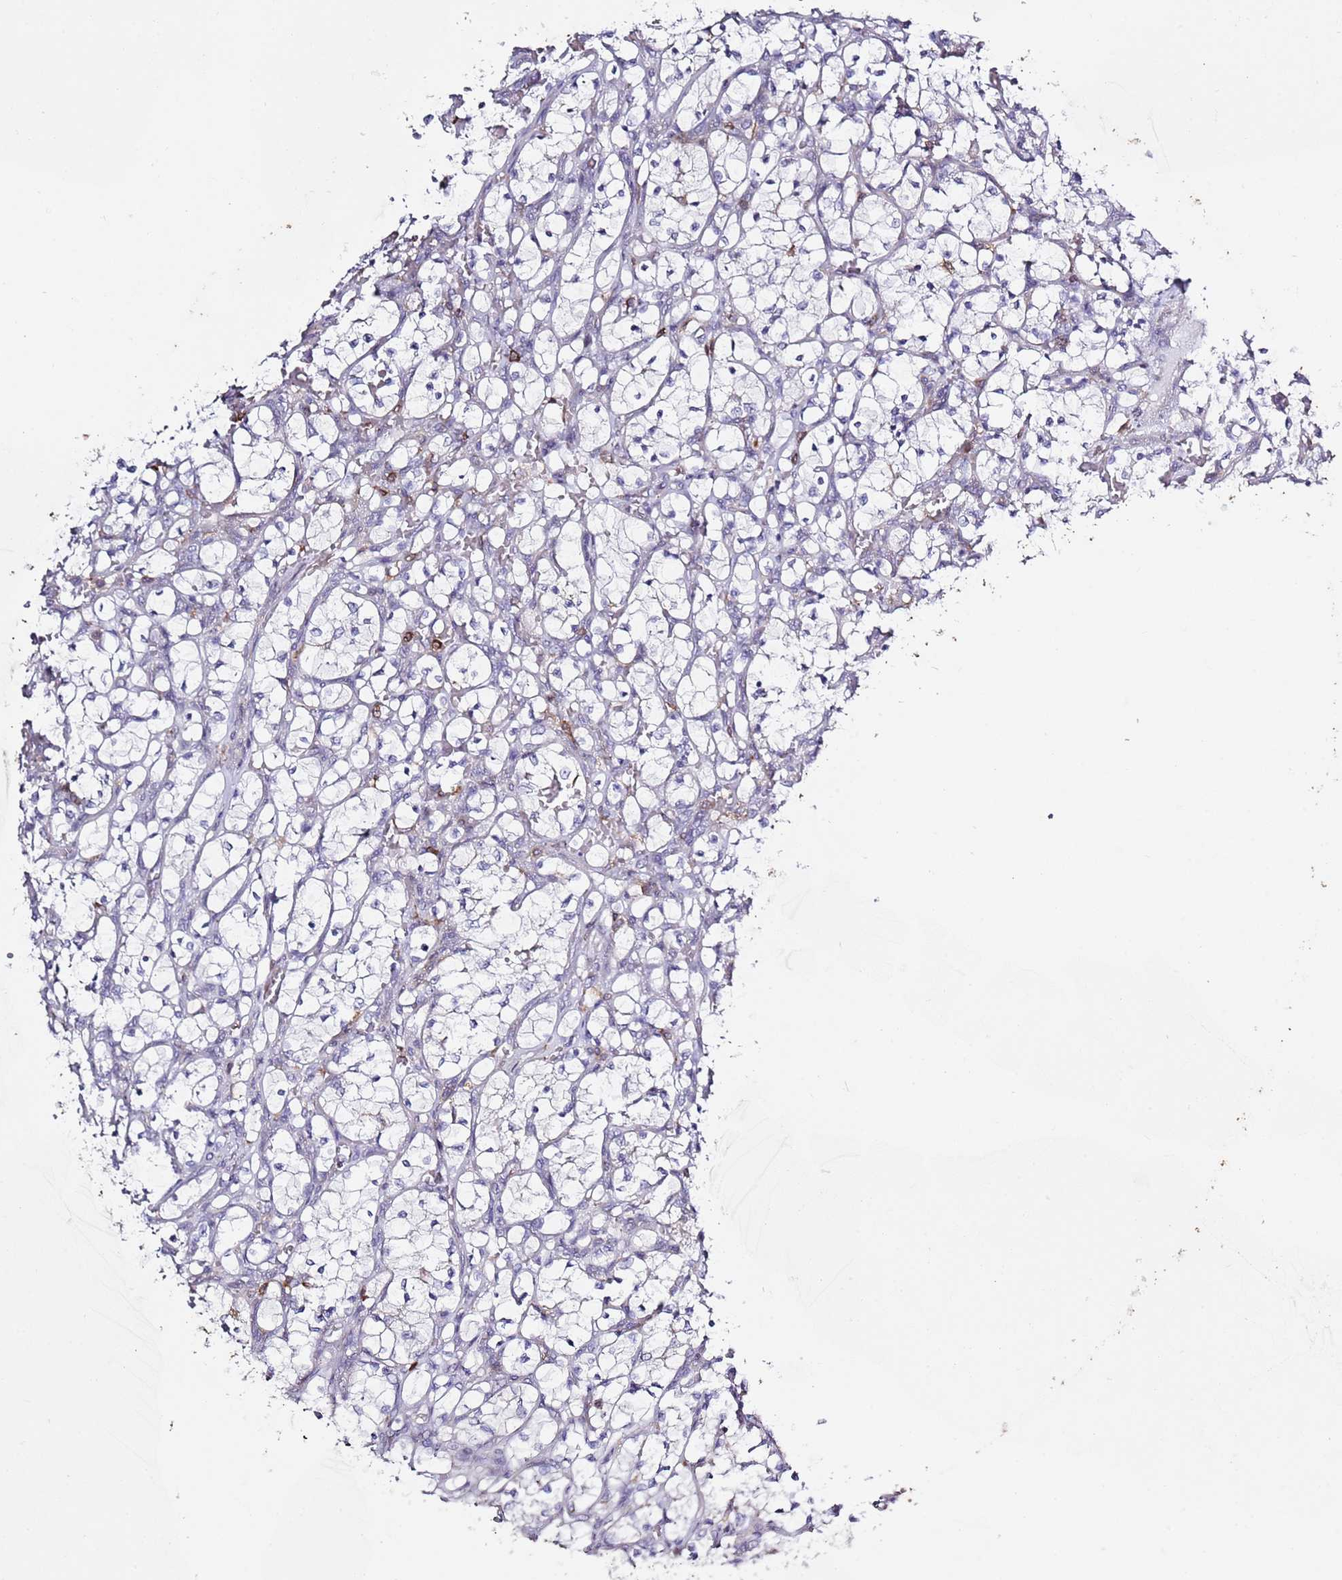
{"staining": {"intensity": "negative", "quantity": "none", "location": "none"}, "tissue": "renal cancer", "cell_type": "Tumor cells", "image_type": "cancer", "snomed": [{"axis": "morphology", "description": "Adenocarcinoma, NOS"}, {"axis": "topography", "description": "Kidney"}], "caption": "This is a image of IHC staining of renal adenocarcinoma, which shows no expression in tumor cells.", "gene": "LPXN", "patient": {"sex": "female", "age": 69}}